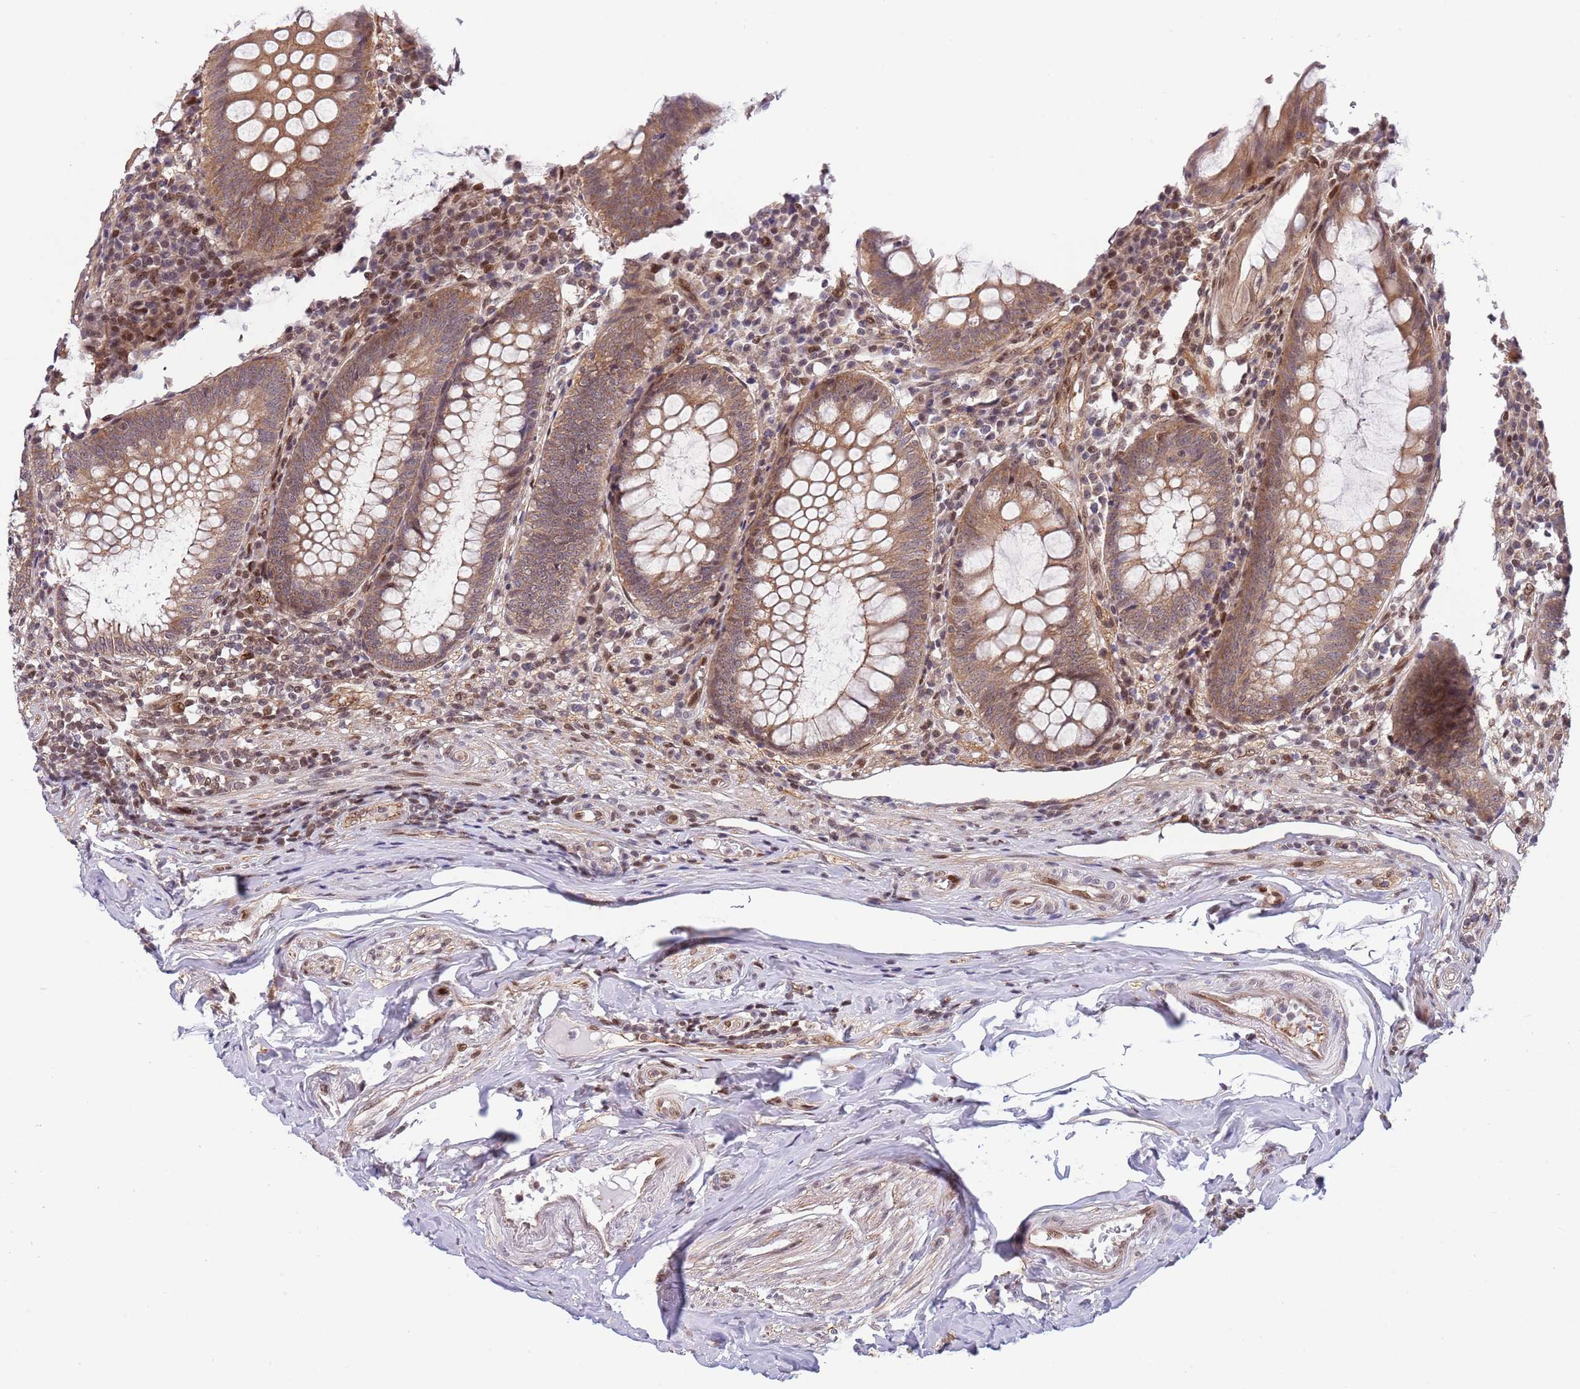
{"staining": {"intensity": "moderate", "quantity": ">75%", "location": "cytoplasmic/membranous"}, "tissue": "appendix", "cell_type": "Glandular cells", "image_type": "normal", "snomed": [{"axis": "morphology", "description": "Normal tissue, NOS"}, {"axis": "topography", "description": "Appendix"}], "caption": "Appendix was stained to show a protein in brown. There is medium levels of moderate cytoplasmic/membranous expression in approximately >75% of glandular cells.", "gene": "TBX10", "patient": {"sex": "male", "age": 83}}